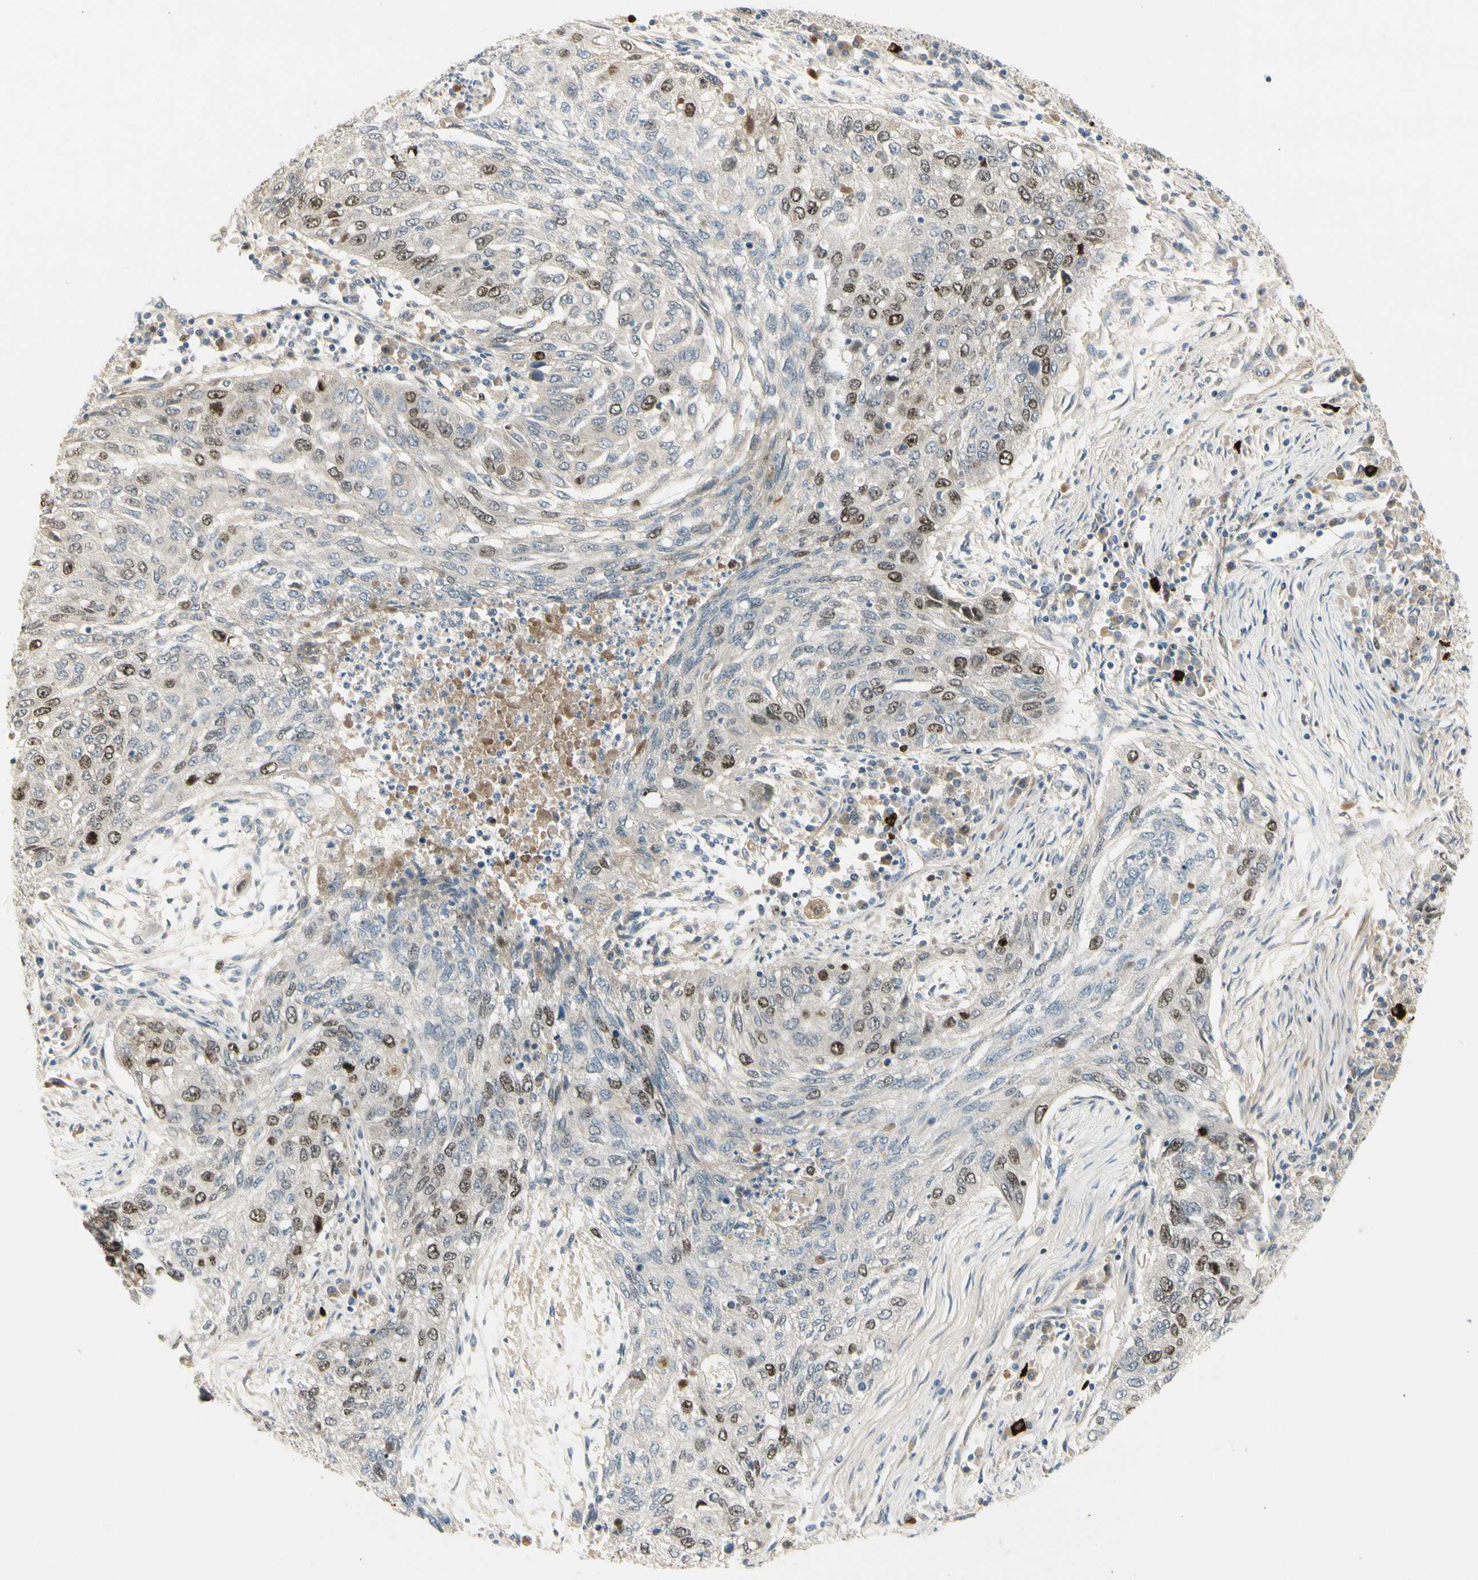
{"staining": {"intensity": "moderate", "quantity": "<25%", "location": "nuclear"}, "tissue": "lung cancer", "cell_type": "Tumor cells", "image_type": "cancer", "snomed": [{"axis": "morphology", "description": "Squamous cell carcinoma, NOS"}, {"axis": "topography", "description": "Lung"}], "caption": "A photomicrograph showing moderate nuclear staining in approximately <25% of tumor cells in lung cancer (squamous cell carcinoma), as visualized by brown immunohistochemical staining.", "gene": "PITX1", "patient": {"sex": "female", "age": 63}}